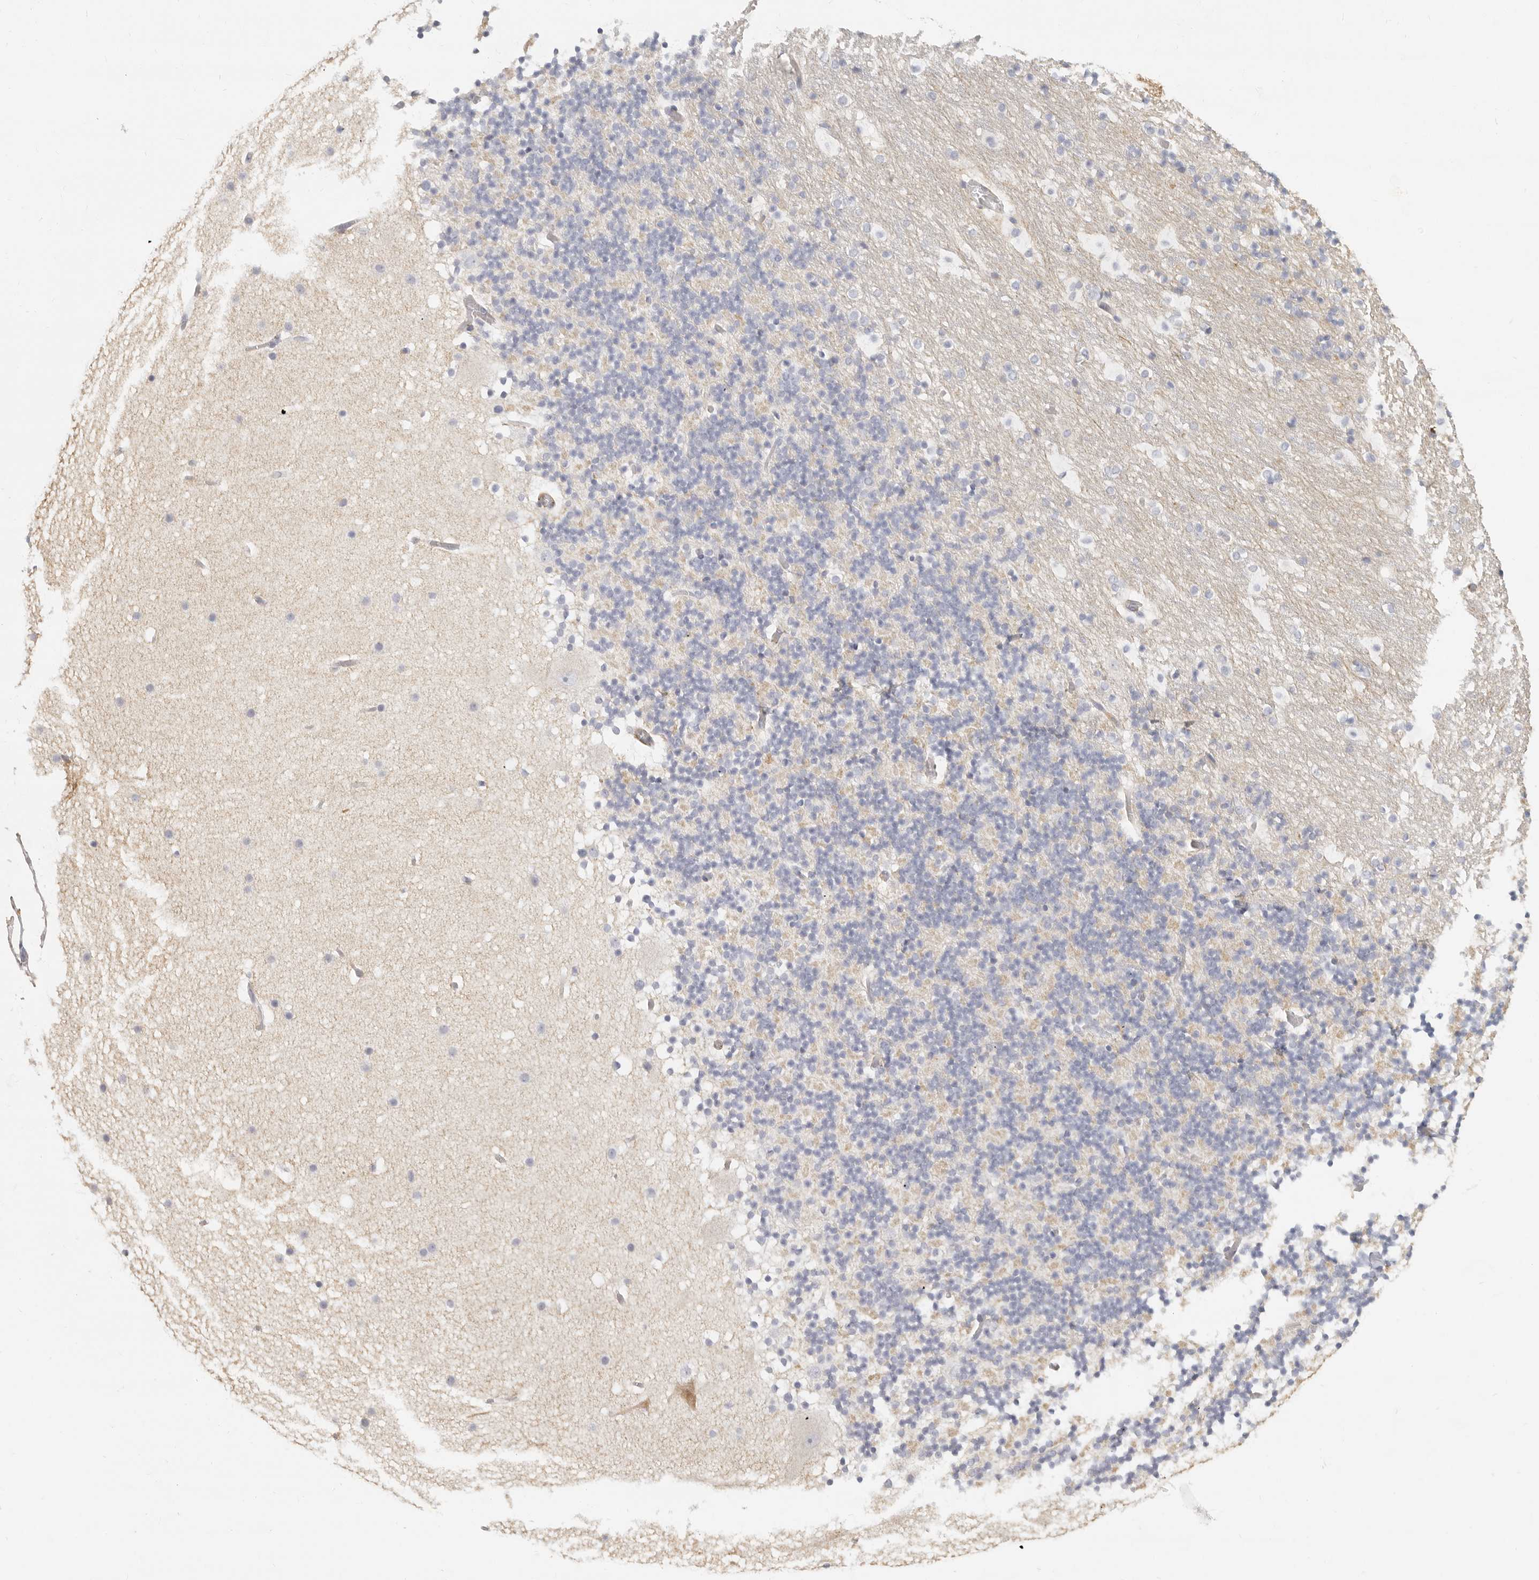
{"staining": {"intensity": "negative", "quantity": "none", "location": "none"}, "tissue": "cerebellum", "cell_type": "Cells in granular layer", "image_type": "normal", "snomed": [{"axis": "morphology", "description": "Normal tissue, NOS"}, {"axis": "topography", "description": "Cerebellum"}], "caption": "Immunohistochemistry of normal human cerebellum exhibits no positivity in cells in granular layer. (IHC, brightfield microscopy, high magnification).", "gene": "NIBAN1", "patient": {"sex": "male", "age": 57}}